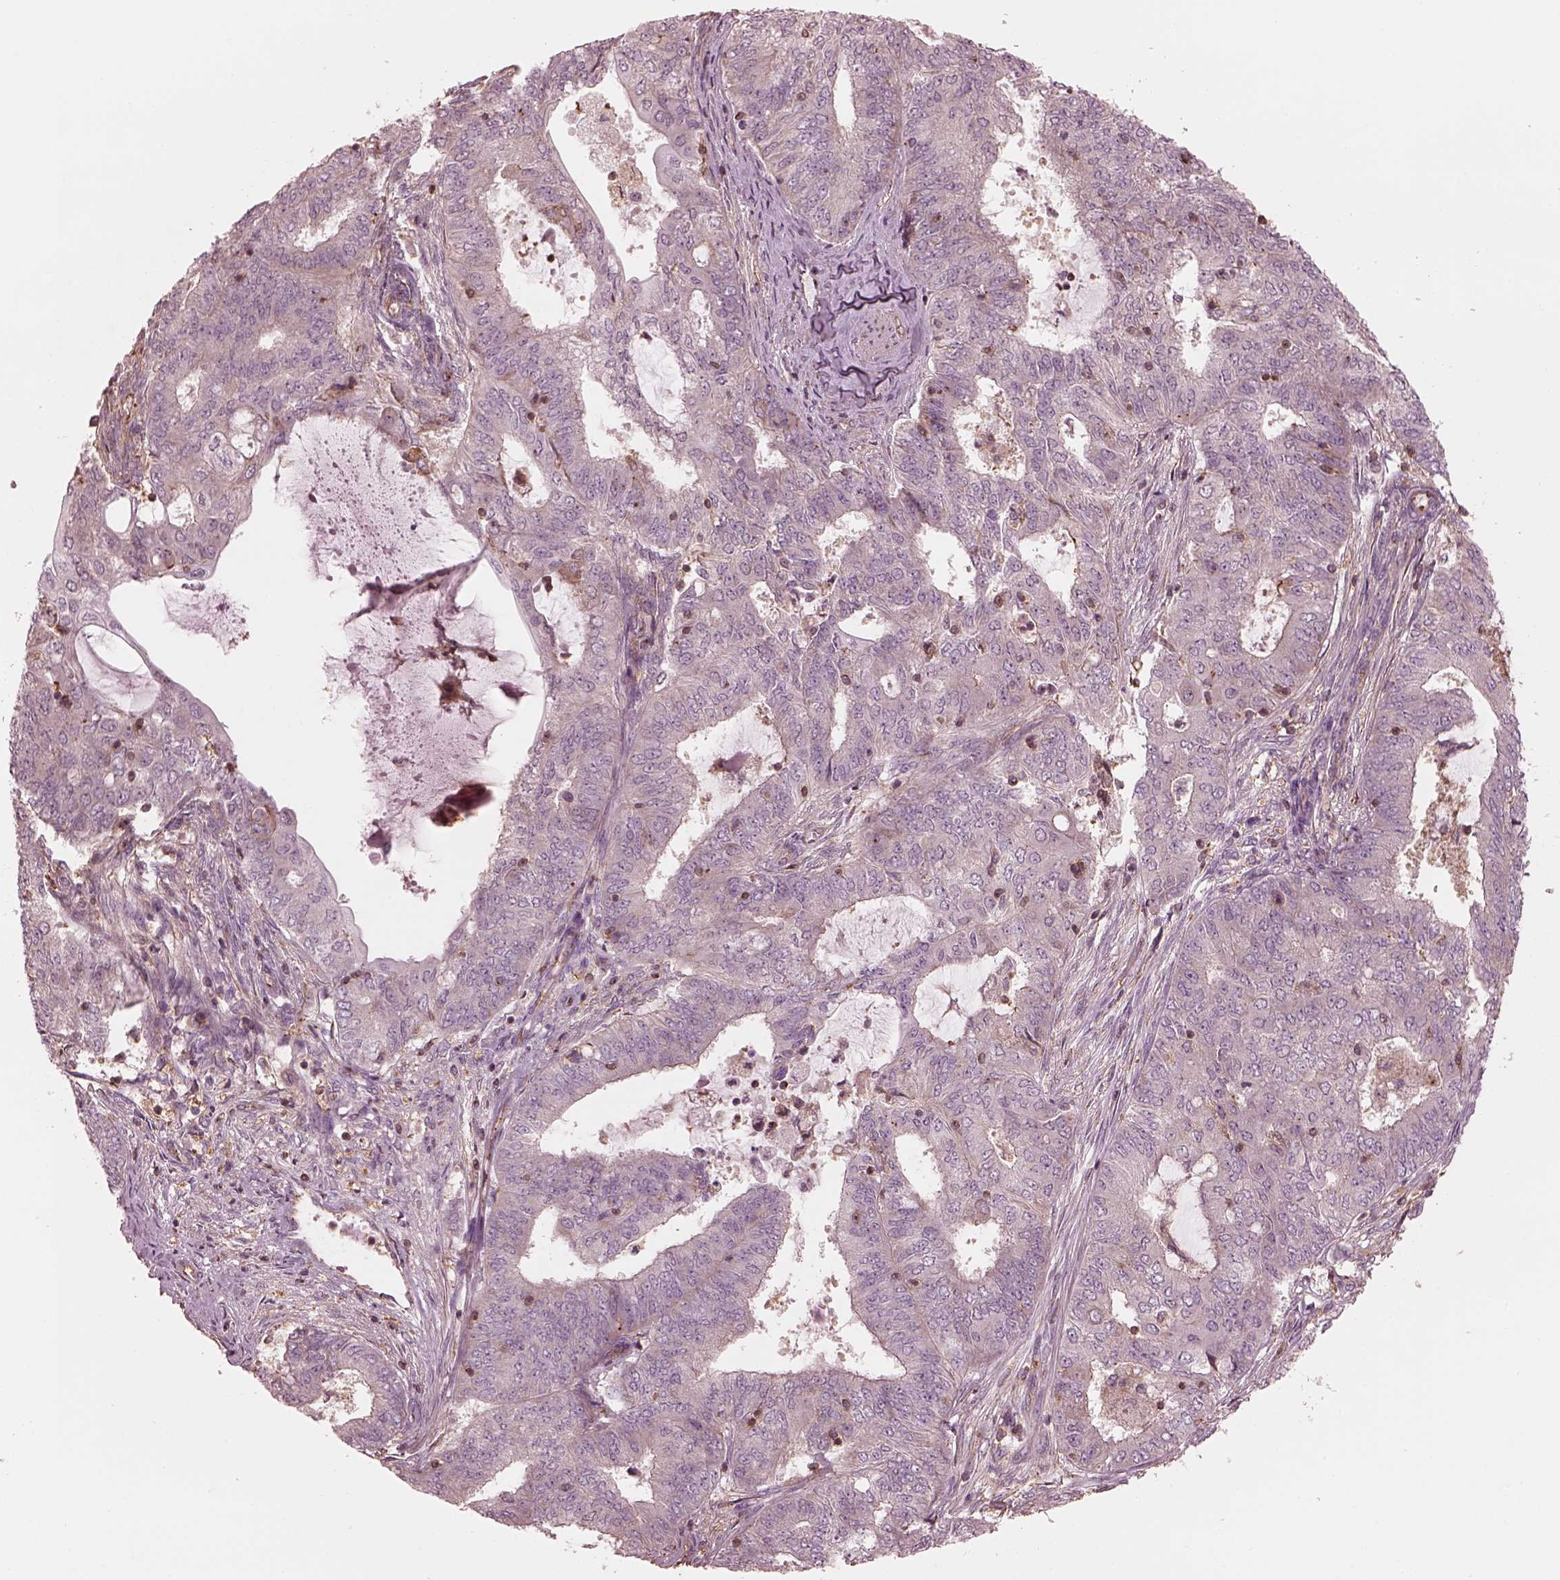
{"staining": {"intensity": "negative", "quantity": "none", "location": "none"}, "tissue": "endometrial cancer", "cell_type": "Tumor cells", "image_type": "cancer", "snomed": [{"axis": "morphology", "description": "Adenocarcinoma, NOS"}, {"axis": "topography", "description": "Endometrium"}], "caption": "A high-resolution micrograph shows IHC staining of endometrial cancer (adenocarcinoma), which reveals no significant expression in tumor cells.", "gene": "STK33", "patient": {"sex": "female", "age": 62}}